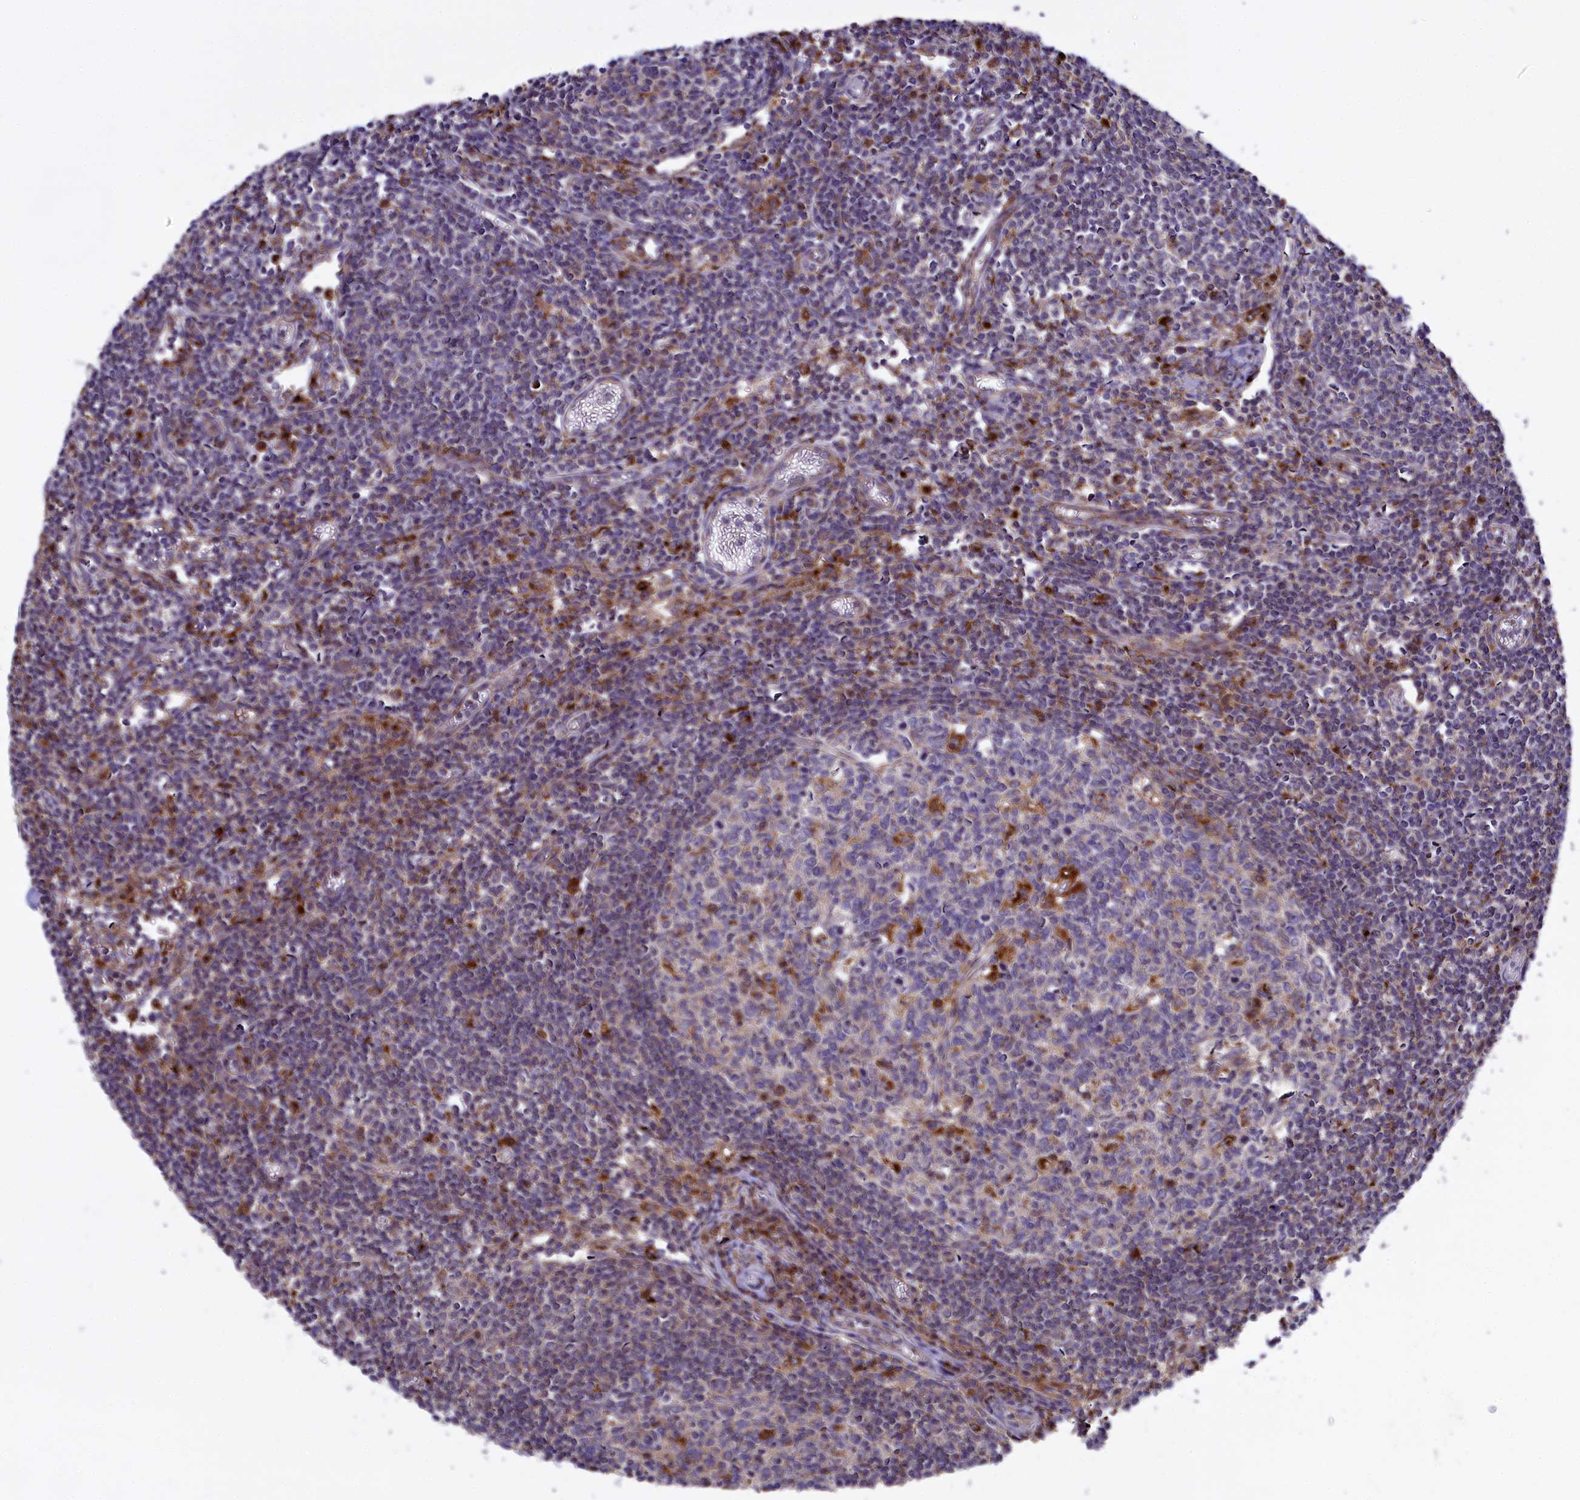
{"staining": {"intensity": "negative", "quantity": "none", "location": "none"}, "tissue": "lymph node", "cell_type": "Germinal center cells", "image_type": "normal", "snomed": [{"axis": "morphology", "description": "Normal tissue, NOS"}, {"axis": "topography", "description": "Lymph node"}], "caption": "Human lymph node stained for a protein using IHC displays no expression in germinal center cells.", "gene": "MAN2B1", "patient": {"sex": "female", "age": 55}}